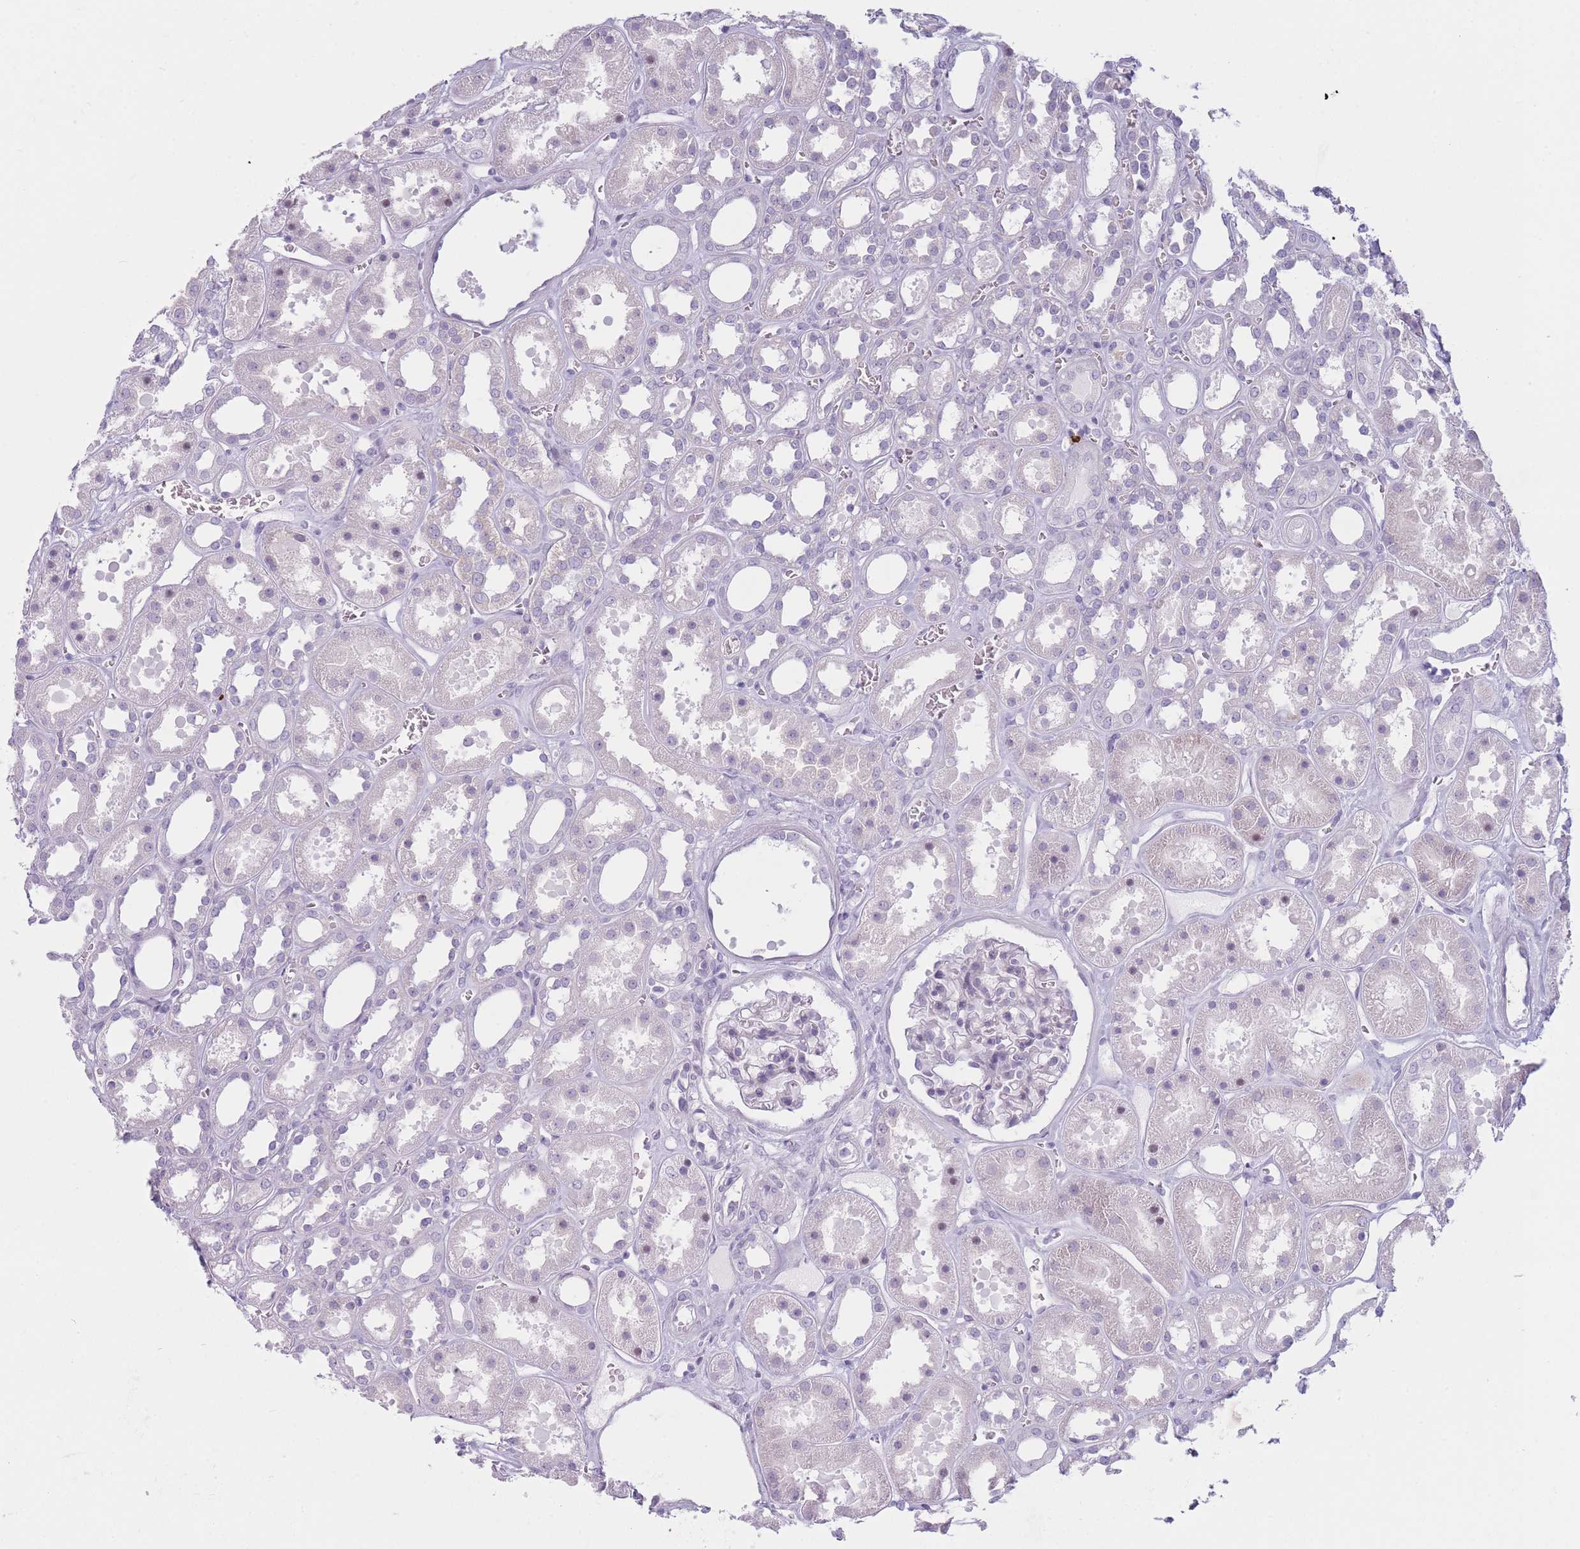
{"staining": {"intensity": "negative", "quantity": "none", "location": "none"}, "tissue": "kidney", "cell_type": "Cells in glomeruli", "image_type": "normal", "snomed": [{"axis": "morphology", "description": "Normal tissue, NOS"}, {"axis": "topography", "description": "Kidney"}], "caption": "Cells in glomeruli show no significant protein staining in normal kidney. (DAB (3,3'-diaminobenzidine) immunohistochemistry, high magnification).", "gene": "PLEKHG2", "patient": {"sex": "female", "age": 41}}